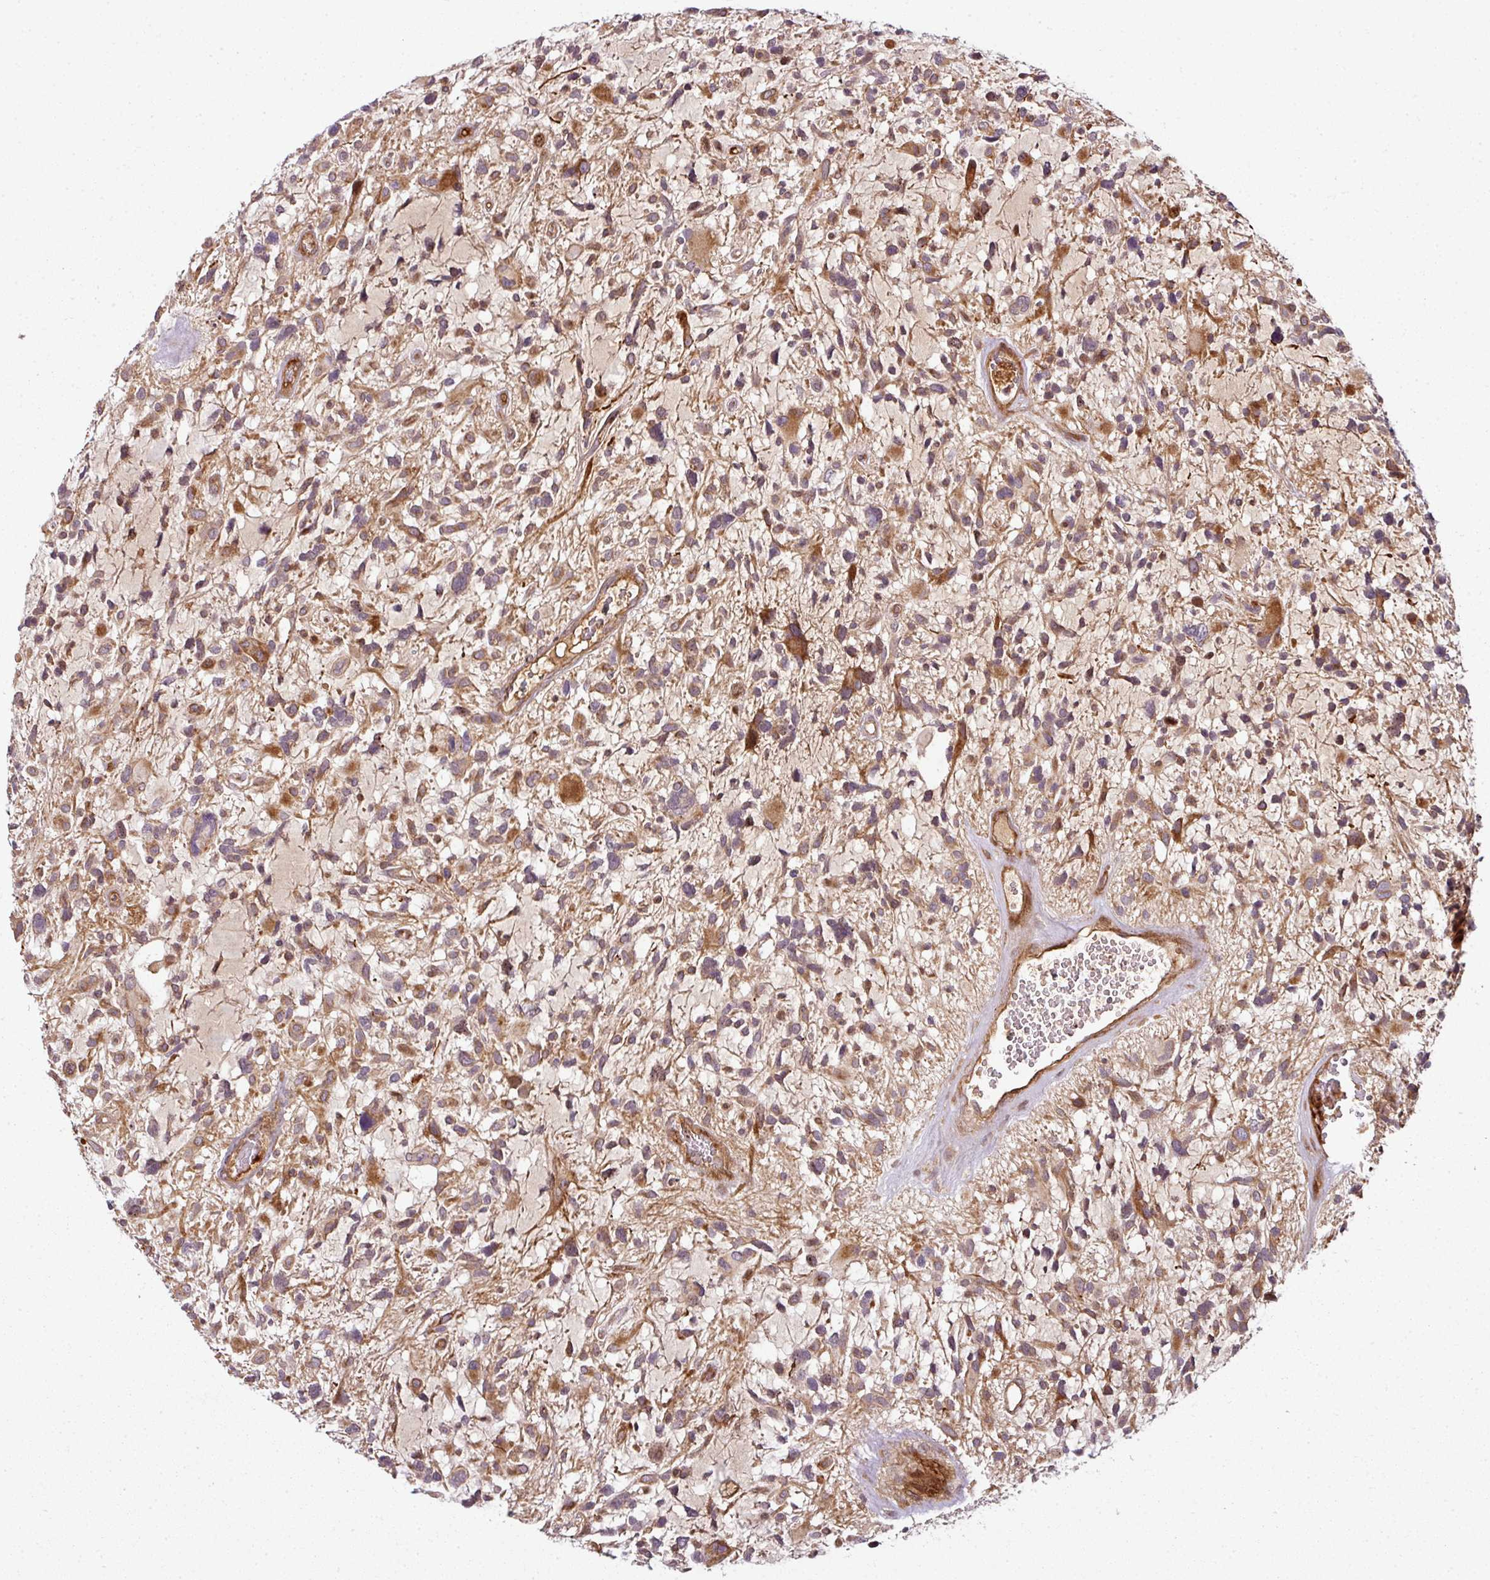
{"staining": {"intensity": "weak", "quantity": "<25%", "location": "cytoplasmic/membranous"}, "tissue": "glioma", "cell_type": "Tumor cells", "image_type": "cancer", "snomed": [{"axis": "morphology", "description": "Glioma, malignant, High grade"}, {"axis": "topography", "description": "Brain"}], "caption": "This is an IHC photomicrograph of malignant glioma (high-grade). There is no staining in tumor cells.", "gene": "ATAT1", "patient": {"sex": "female", "age": 11}}